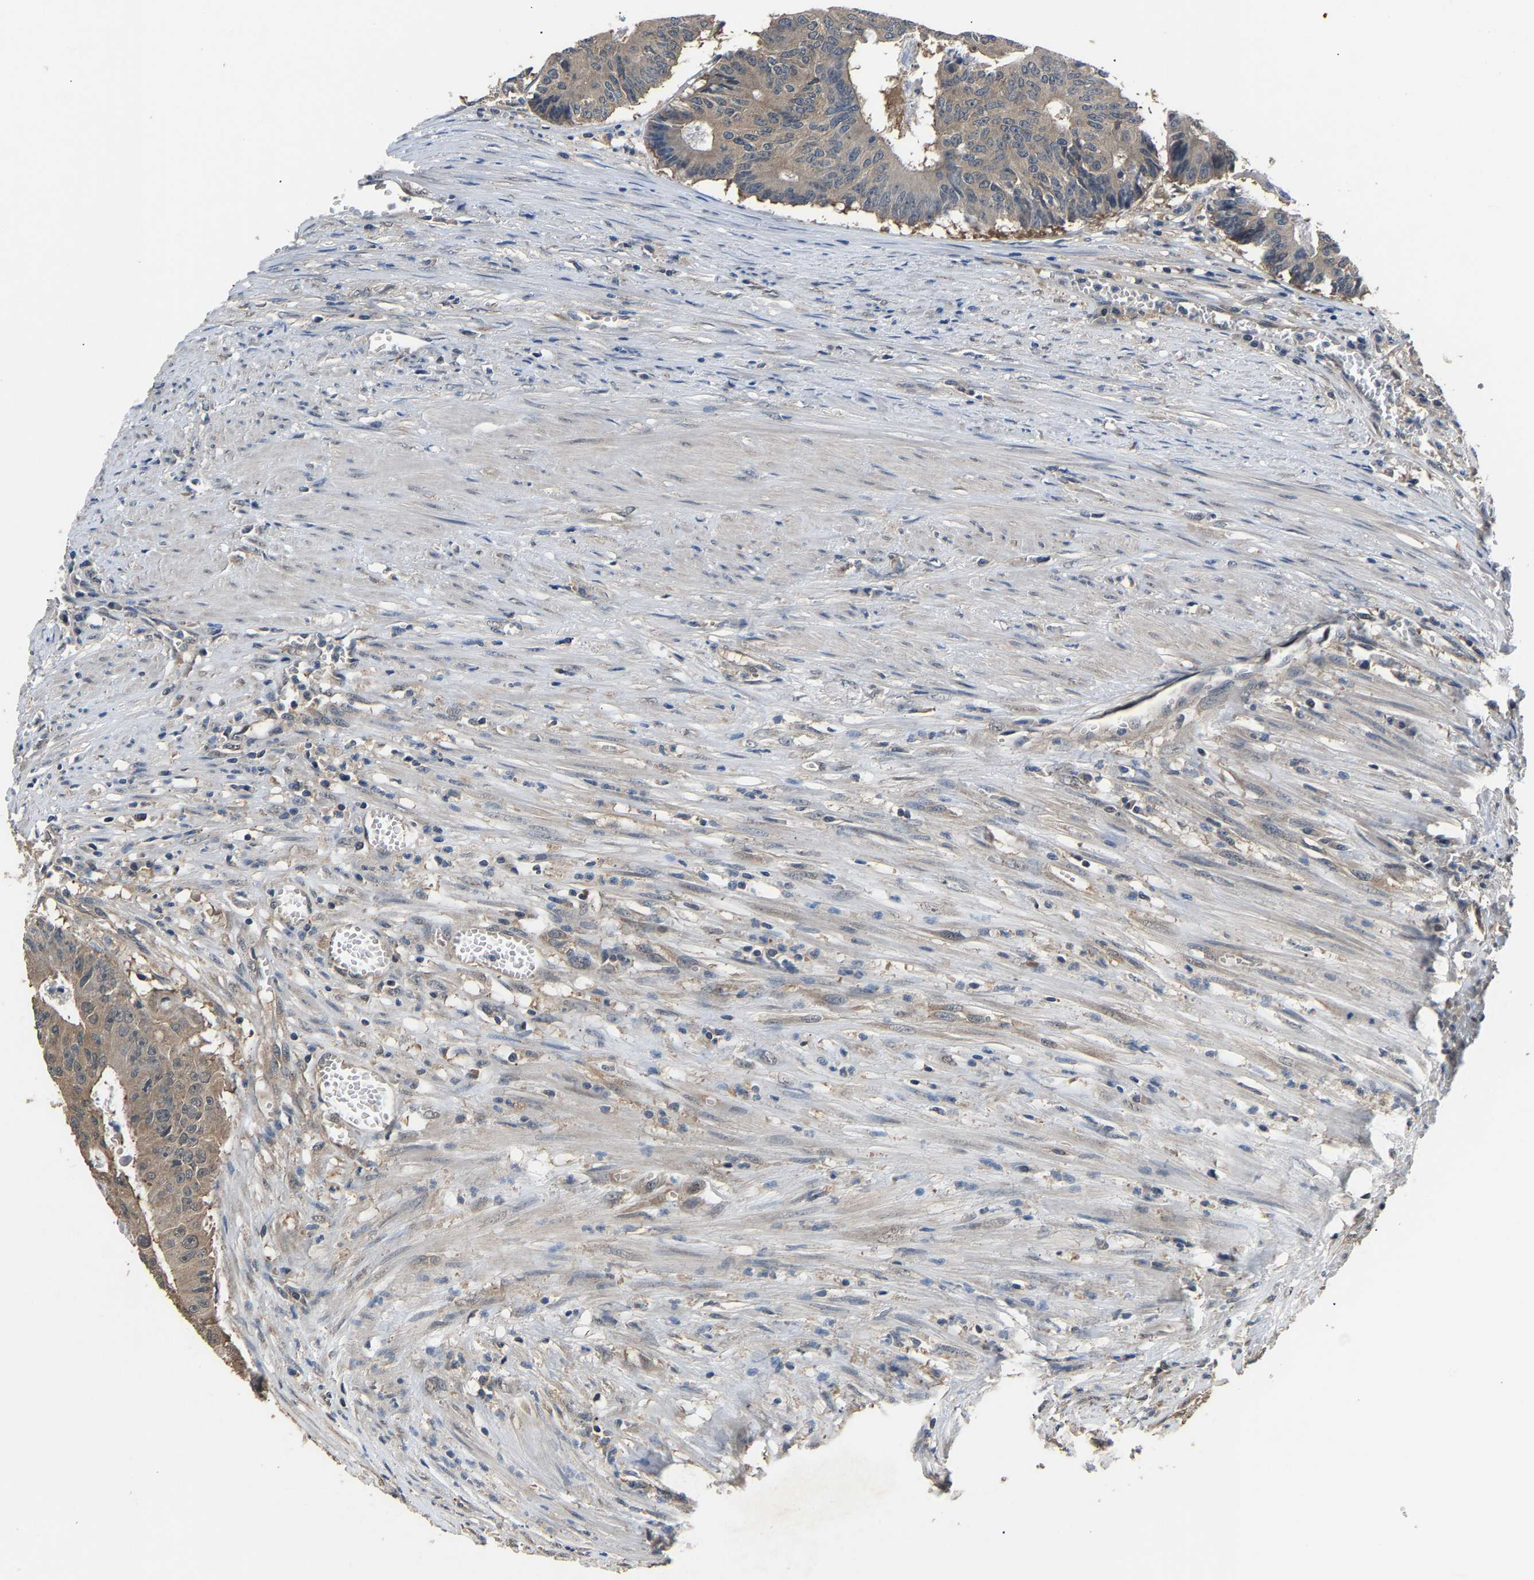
{"staining": {"intensity": "weak", "quantity": ">75%", "location": "cytoplasmic/membranous"}, "tissue": "colorectal cancer", "cell_type": "Tumor cells", "image_type": "cancer", "snomed": [{"axis": "morphology", "description": "Adenocarcinoma, NOS"}, {"axis": "topography", "description": "Colon"}], "caption": "Colorectal adenocarcinoma stained for a protein (brown) displays weak cytoplasmic/membranous positive positivity in about >75% of tumor cells.", "gene": "ABCC9", "patient": {"sex": "male", "age": 87}}